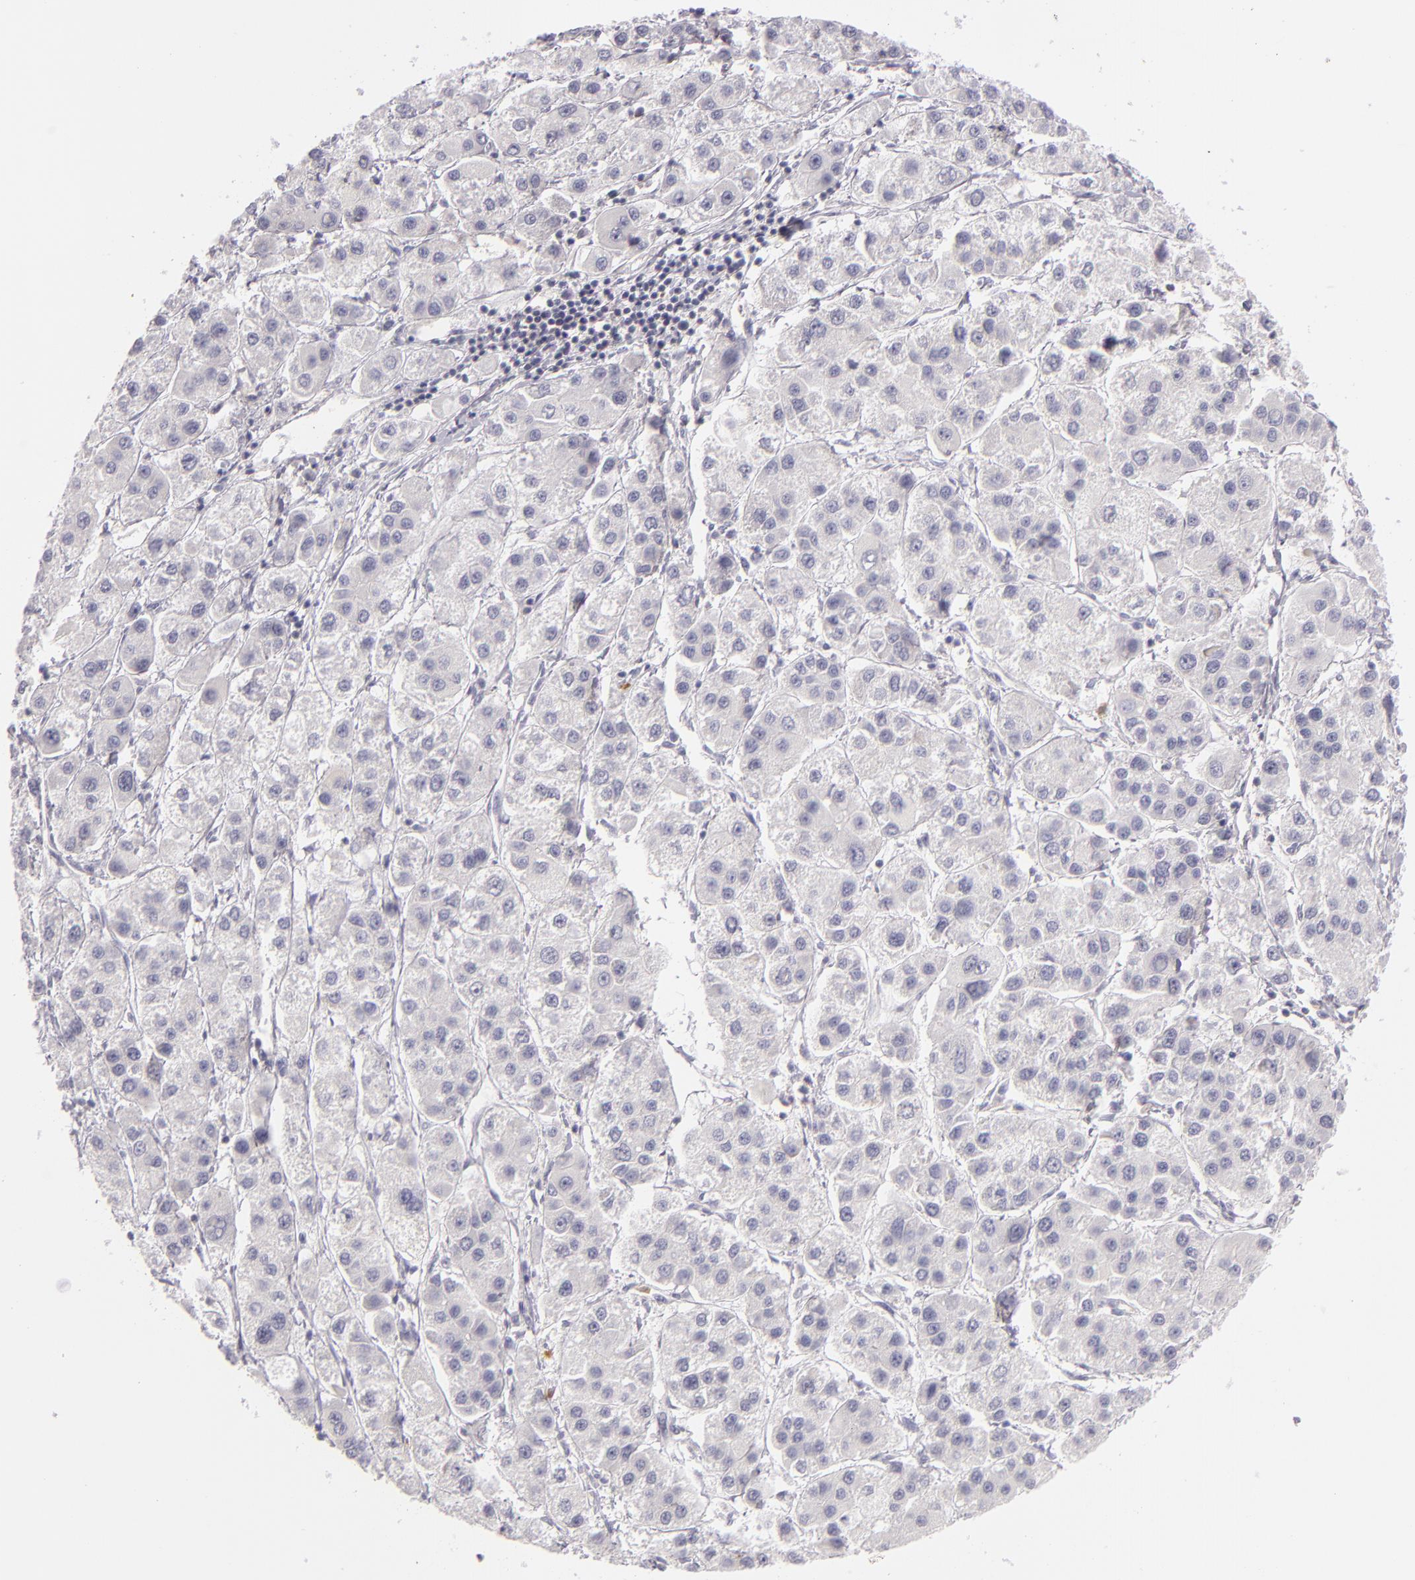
{"staining": {"intensity": "negative", "quantity": "none", "location": "none"}, "tissue": "liver cancer", "cell_type": "Tumor cells", "image_type": "cancer", "snomed": [{"axis": "morphology", "description": "Carcinoma, Hepatocellular, NOS"}, {"axis": "topography", "description": "Liver"}], "caption": "Tumor cells are negative for protein expression in human liver hepatocellular carcinoma. The staining was performed using DAB (3,3'-diaminobenzidine) to visualize the protein expression in brown, while the nuclei were stained in blue with hematoxylin (Magnification: 20x).", "gene": "FAM181A", "patient": {"sex": "female", "age": 85}}